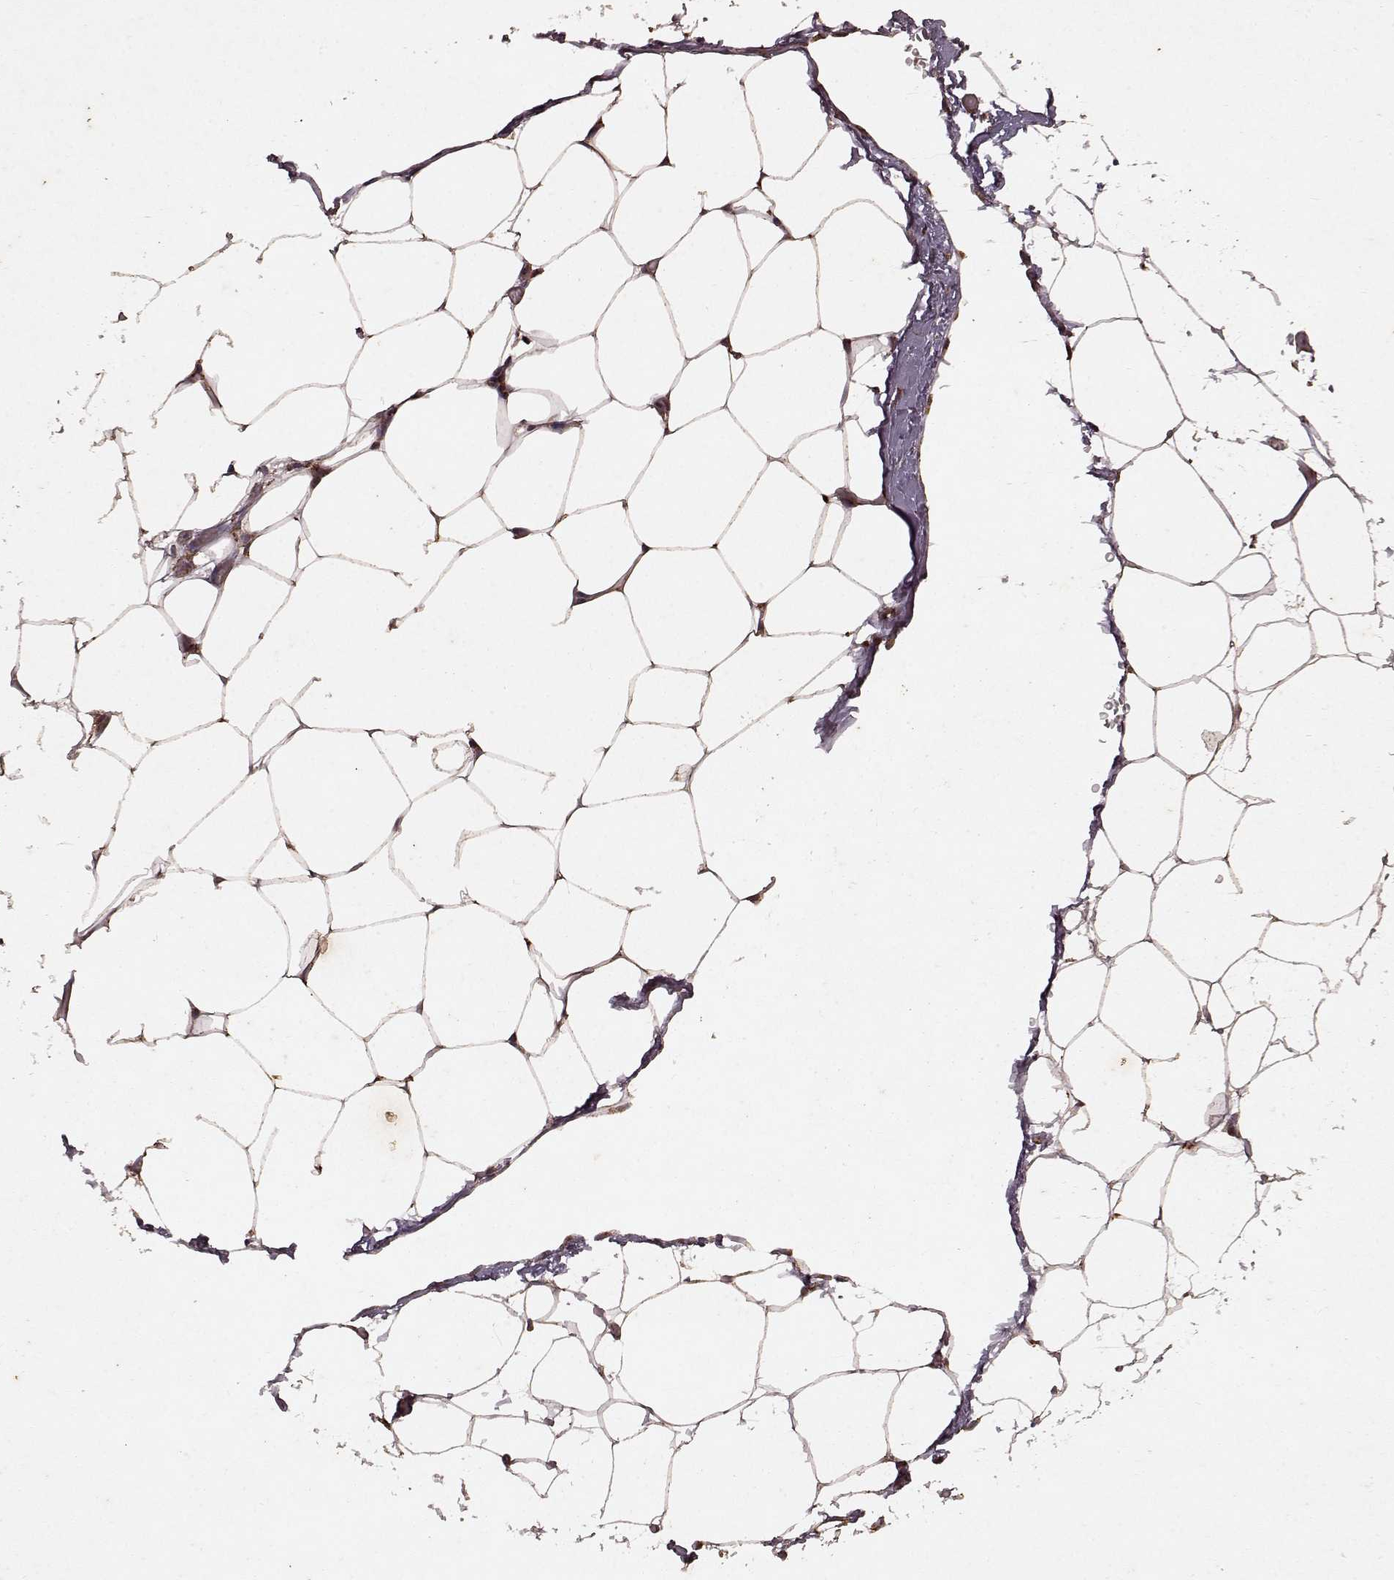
{"staining": {"intensity": "weak", "quantity": ">75%", "location": "cytoplasmic/membranous"}, "tissue": "adipose tissue", "cell_type": "Adipocytes", "image_type": "normal", "snomed": [{"axis": "morphology", "description": "Normal tissue, NOS"}, {"axis": "topography", "description": "Adipose tissue"}], "caption": "The image exhibits a brown stain indicating the presence of a protein in the cytoplasmic/membranous of adipocytes in adipose tissue.", "gene": "ENSG00000285130", "patient": {"sex": "male", "age": 57}}